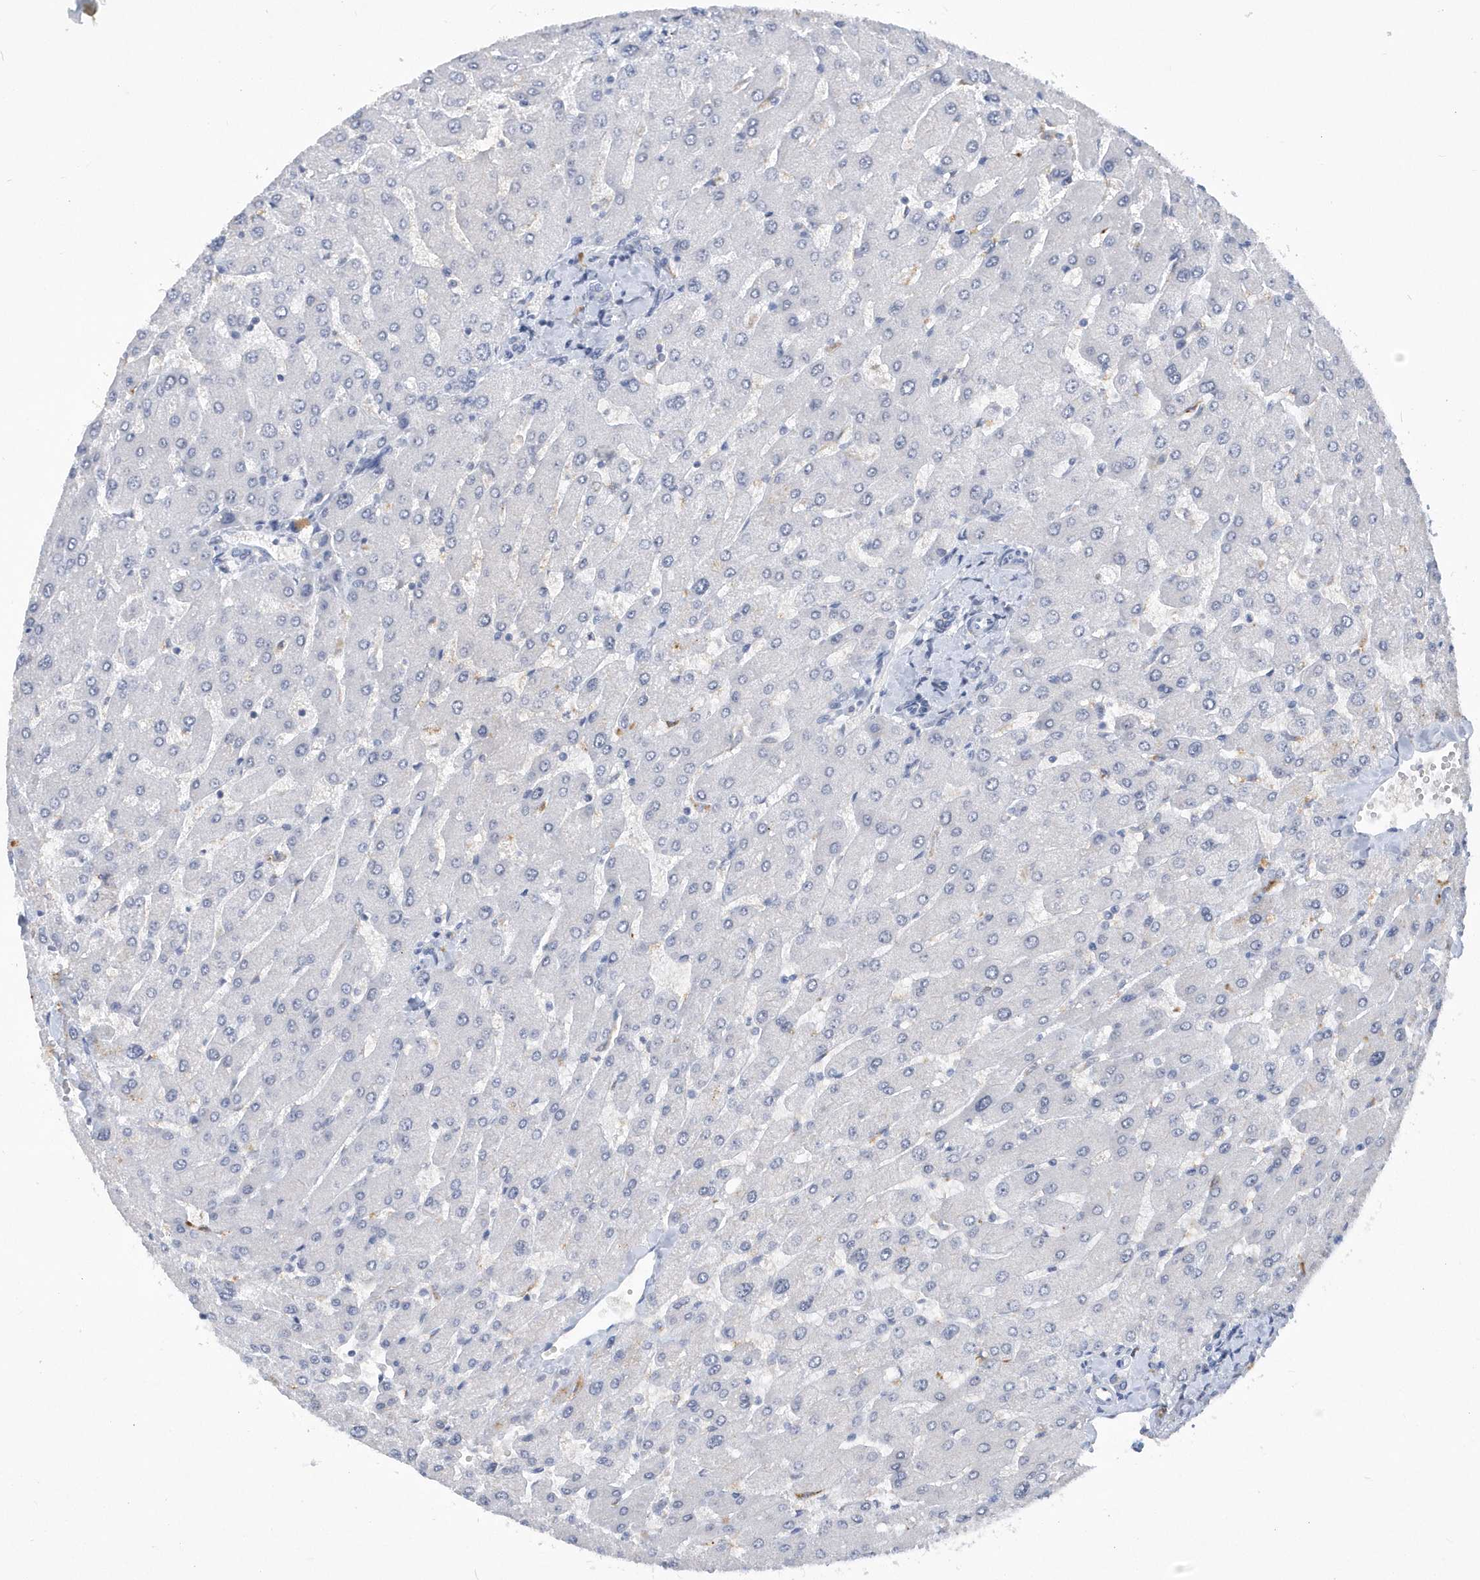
{"staining": {"intensity": "negative", "quantity": "none", "location": "none"}, "tissue": "liver", "cell_type": "Cholangiocytes", "image_type": "normal", "snomed": [{"axis": "morphology", "description": "Normal tissue, NOS"}, {"axis": "topography", "description": "Liver"}], "caption": "High power microscopy histopathology image of an immunohistochemistry photomicrograph of normal liver, revealing no significant expression in cholangiocytes. (DAB (3,3'-diaminobenzidine) immunohistochemistry, high magnification).", "gene": "SRGAP3", "patient": {"sex": "male", "age": 55}}